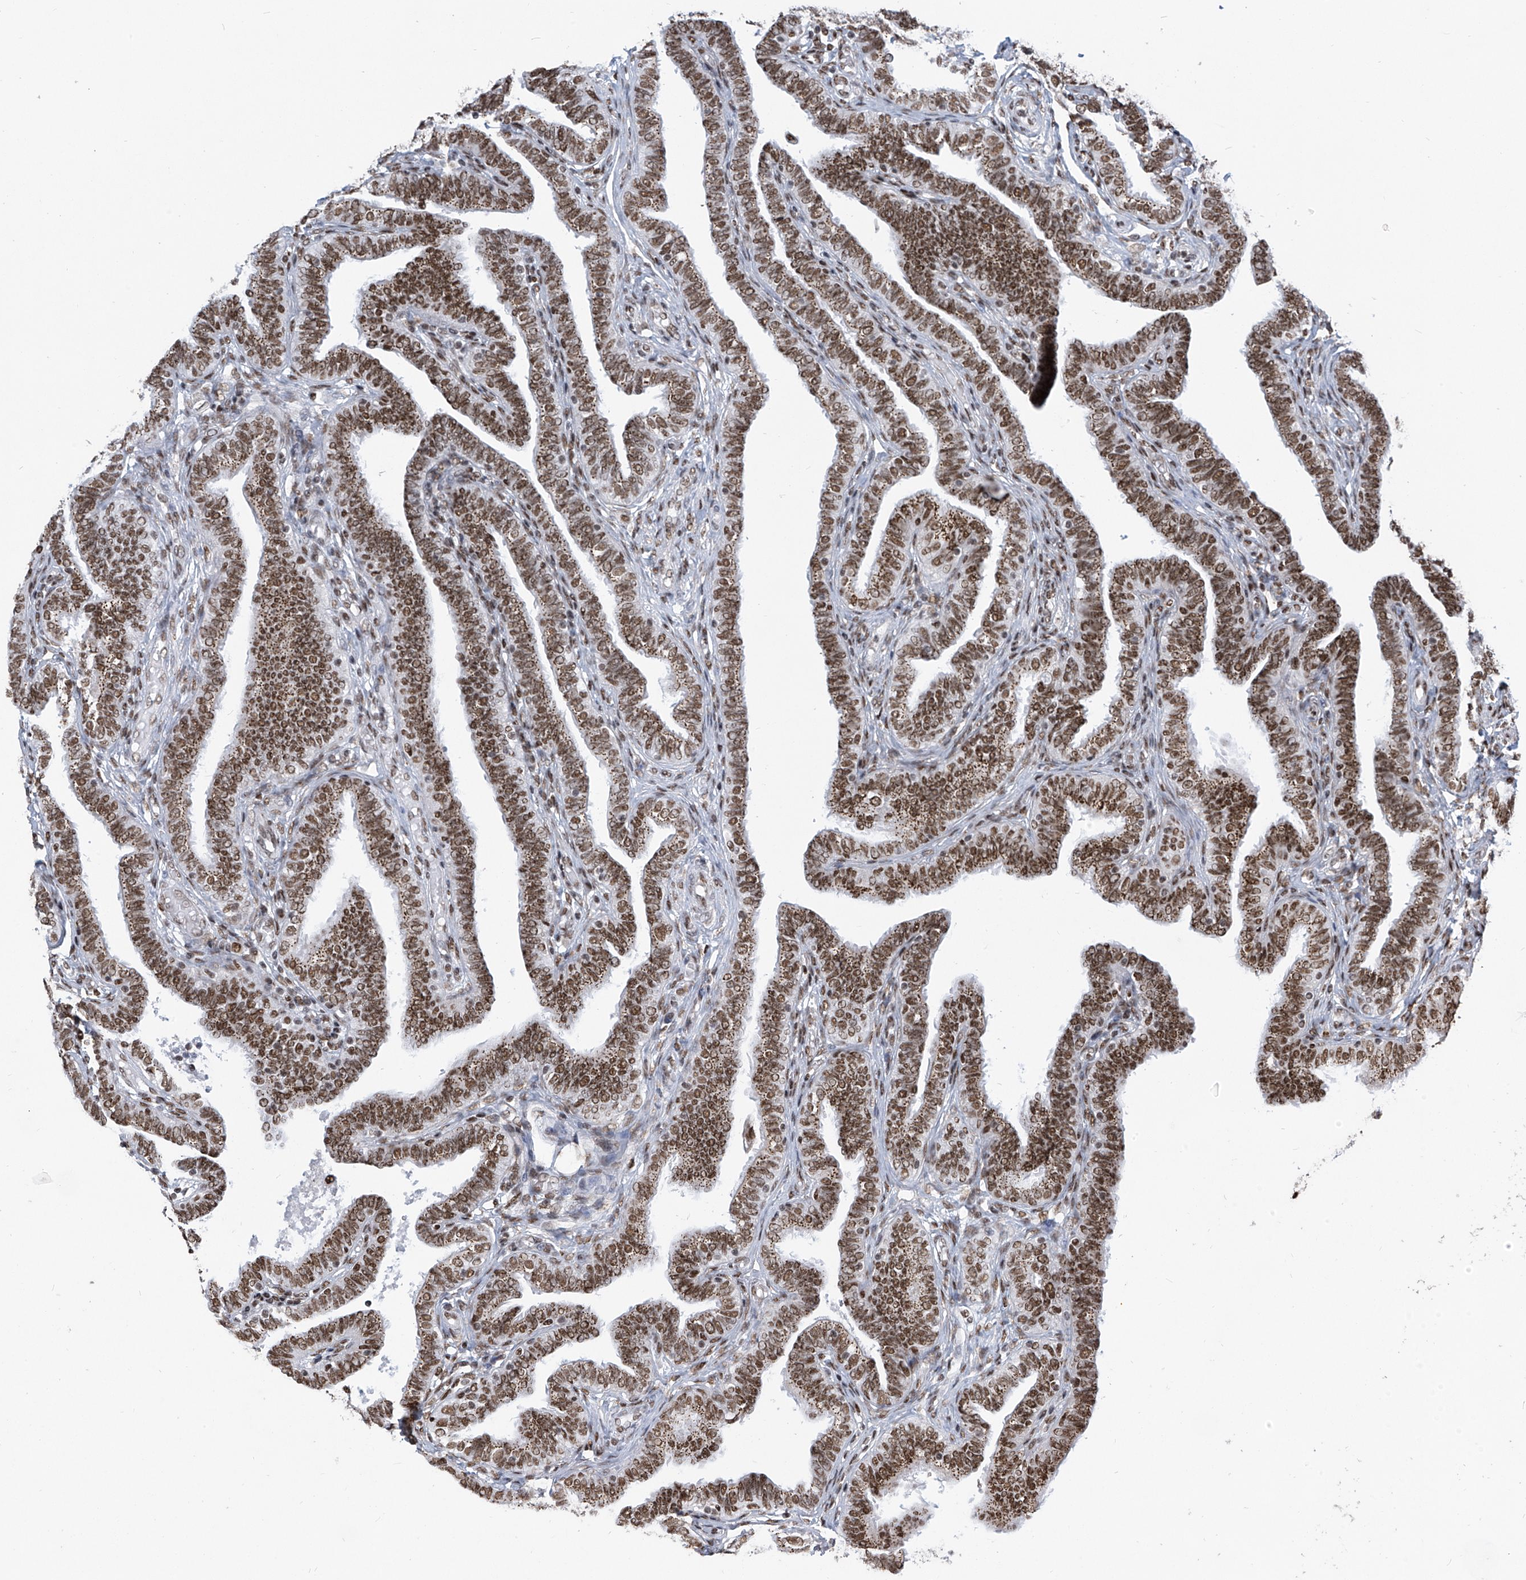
{"staining": {"intensity": "strong", "quantity": ">75%", "location": "cytoplasmic/membranous,nuclear"}, "tissue": "fallopian tube", "cell_type": "Glandular cells", "image_type": "normal", "snomed": [{"axis": "morphology", "description": "Normal tissue, NOS"}, {"axis": "topography", "description": "Fallopian tube"}], "caption": "The histopathology image reveals immunohistochemical staining of normal fallopian tube. There is strong cytoplasmic/membranous,nuclear expression is appreciated in about >75% of glandular cells. Using DAB (brown) and hematoxylin (blue) stains, captured at high magnification using brightfield microscopy.", "gene": "APLF", "patient": {"sex": "female", "age": 39}}